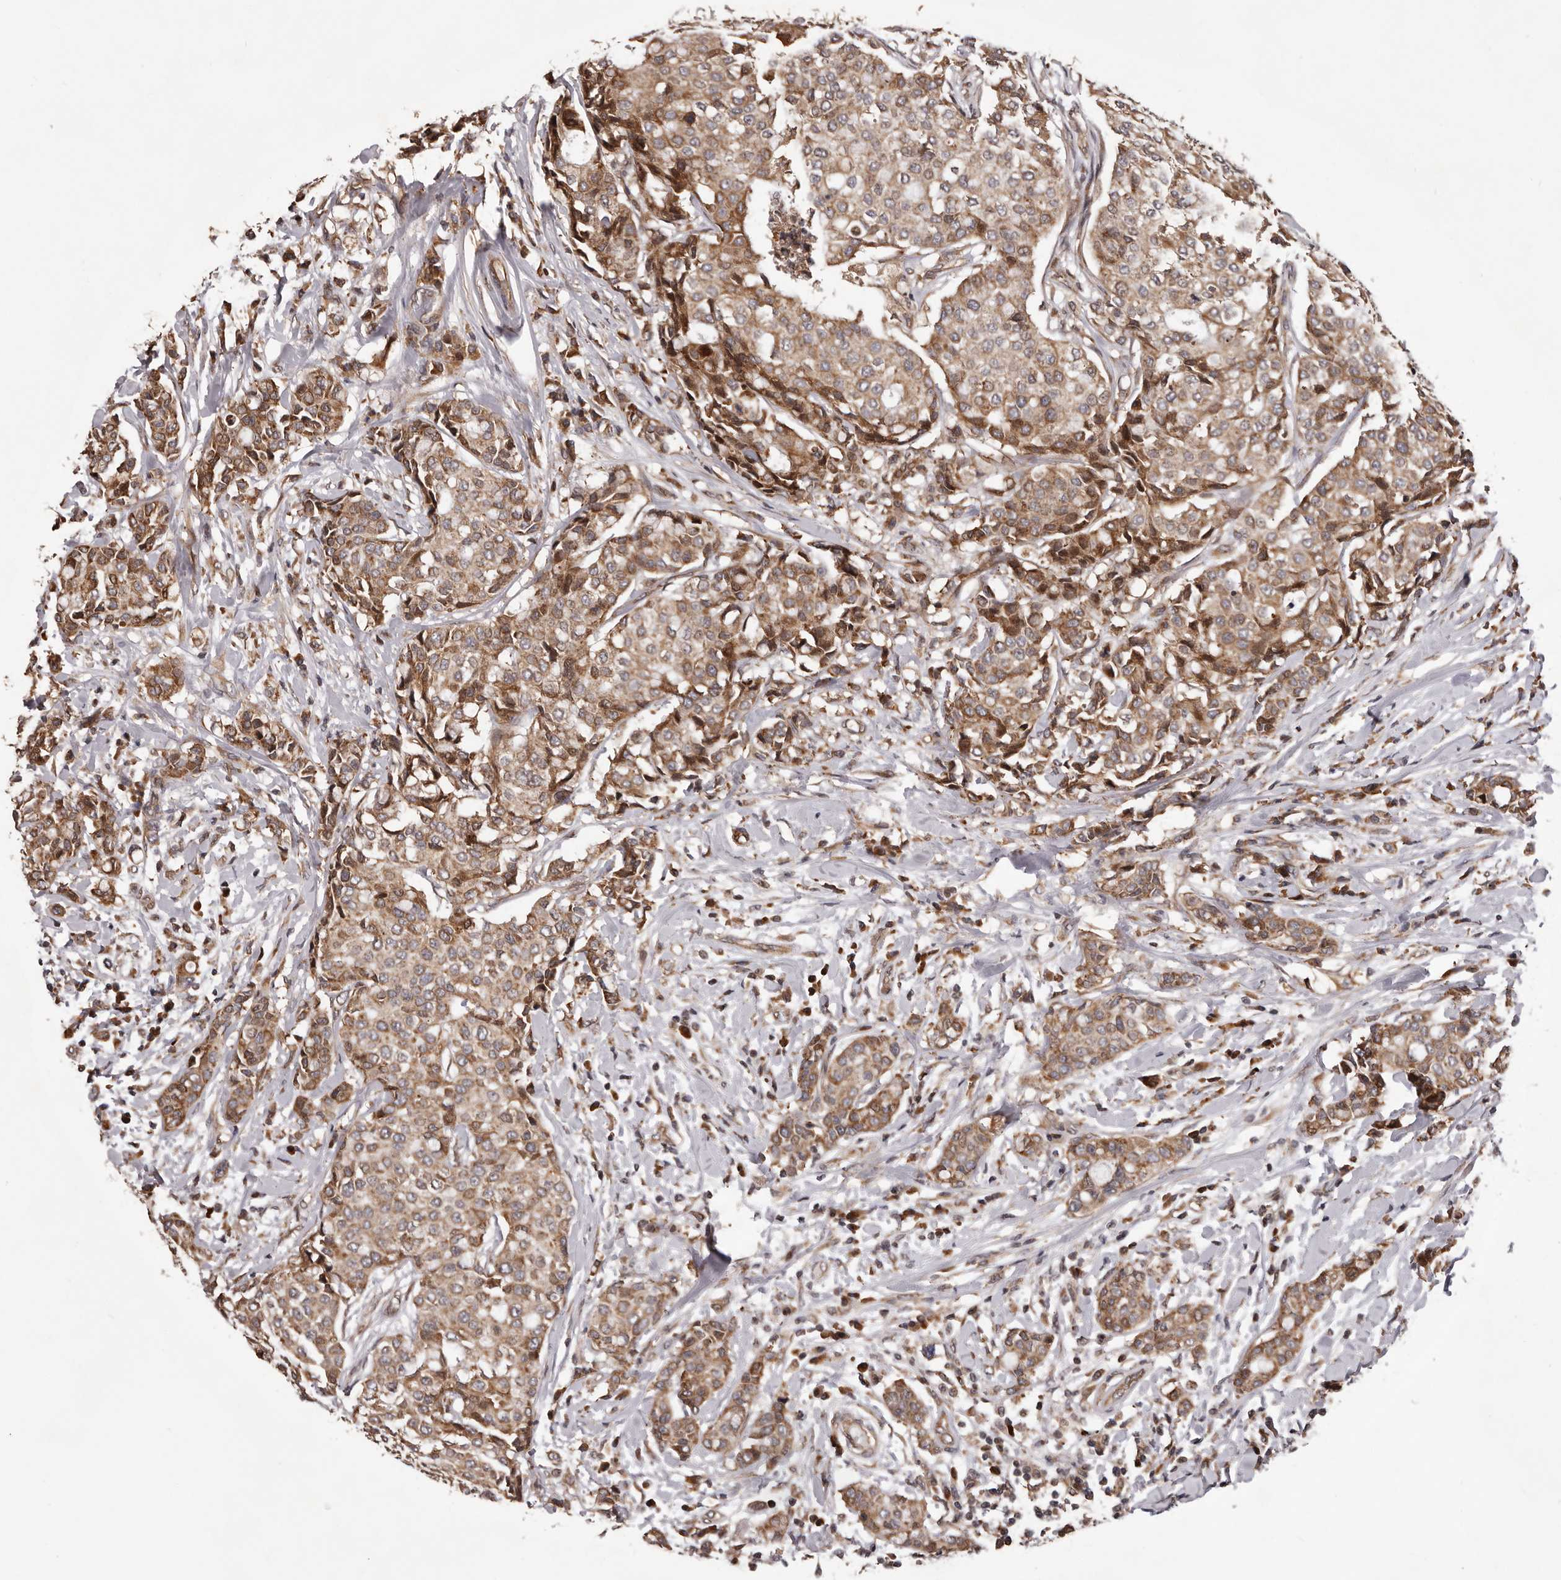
{"staining": {"intensity": "moderate", "quantity": ">75%", "location": "cytoplasmic/membranous"}, "tissue": "breast cancer", "cell_type": "Tumor cells", "image_type": "cancer", "snomed": [{"axis": "morphology", "description": "Duct carcinoma"}, {"axis": "topography", "description": "Breast"}], "caption": "An image showing moderate cytoplasmic/membranous positivity in about >75% of tumor cells in invasive ductal carcinoma (breast), as visualized by brown immunohistochemical staining.", "gene": "GADD45B", "patient": {"sex": "female", "age": 27}}